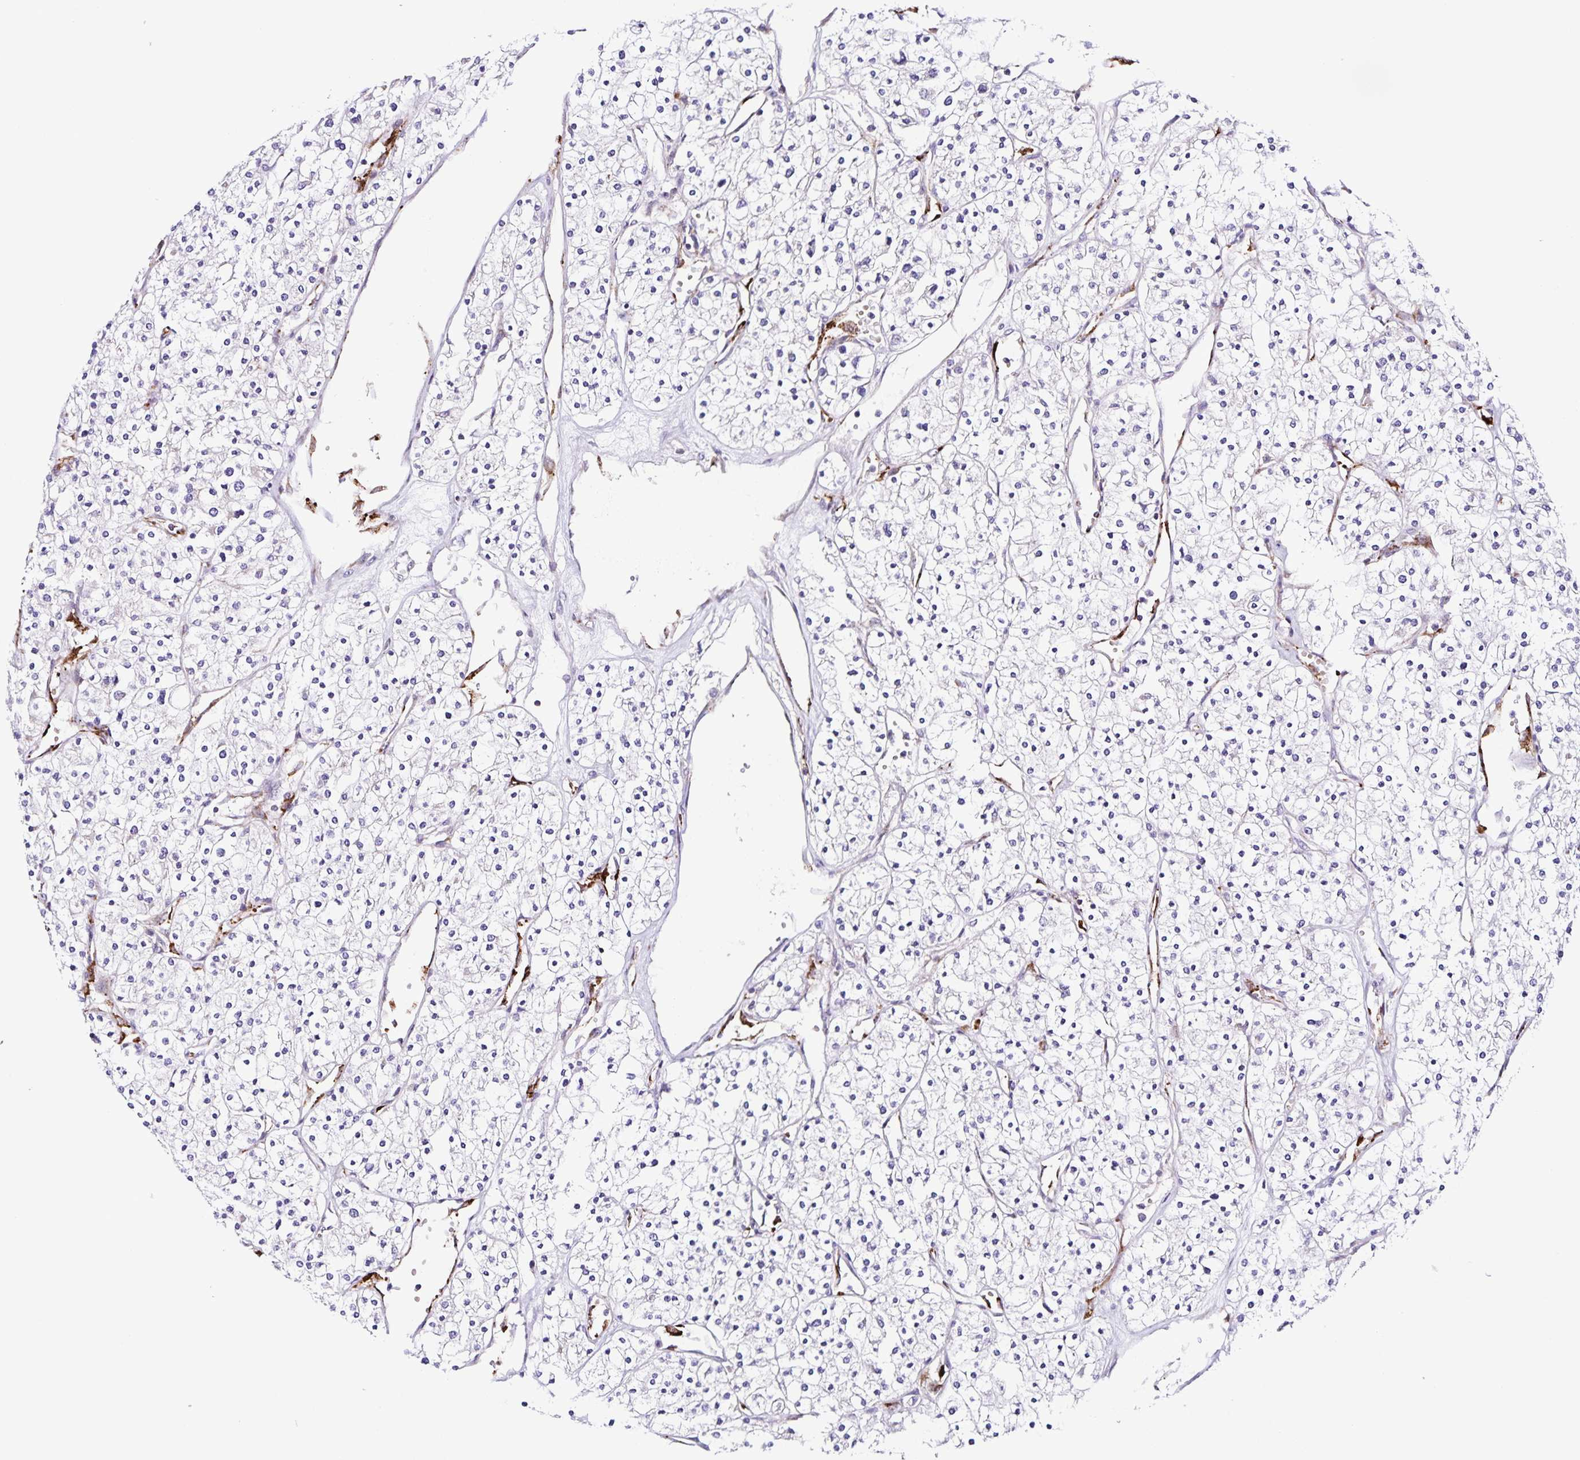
{"staining": {"intensity": "negative", "quantity": "none", "location": "none"}, "tissue": "renal cancer", "cell_type": "Tumor cells", "image_type": "cancer", "snomed": [{"axis": "morphology", "description": "Adenocarcinoma, NOS"}, {"axis": "topography", "description": "Kidney"}], "caption": "Renal cancer was stained to show a protein in brown. There is no significant expression in tumor cells.", "gene": "OSBPL5", "patient": {"sex": "male", "age": 80}}